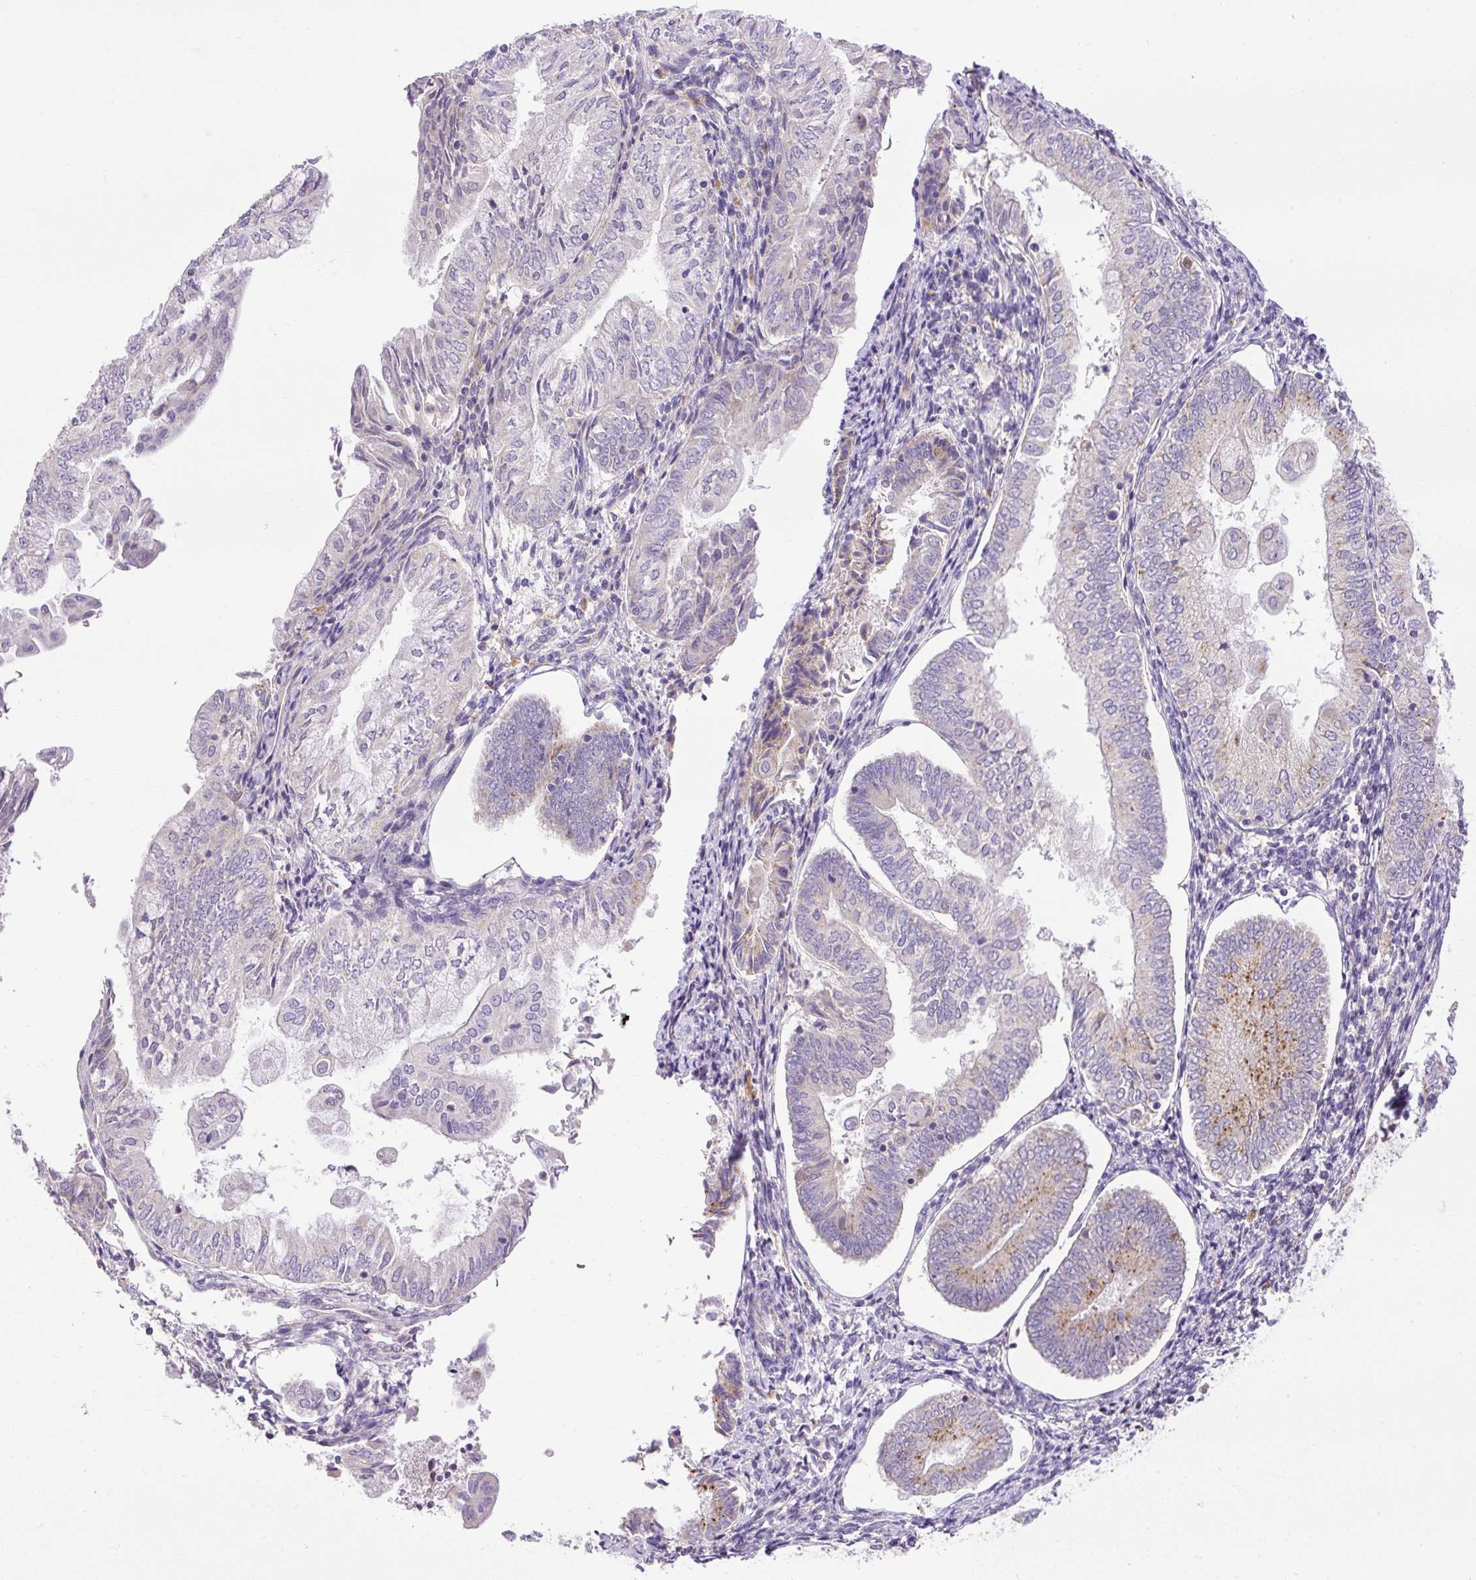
{"staining": {"intensity": "moderate", "quantity": "<25%", "location": "cytoplasmic/membranous"}, "tissue": "endometrial cancer", "cell_type": "Tumor cells", "image_type": "cancer", "snomed": [{"axis": "morphology", "description": "Adenocarcinoma, NOS"}, {"axis": "topography", "description": "Endometrium"}], "caption": "Moderate cytoplasmic/membranous staining for a protein is present in approximately <25% of tumor cells of endometrial adenocarcinoma using IHC.", "gene": "HEXB", "patient": {"sex": "female", "age": 55}}